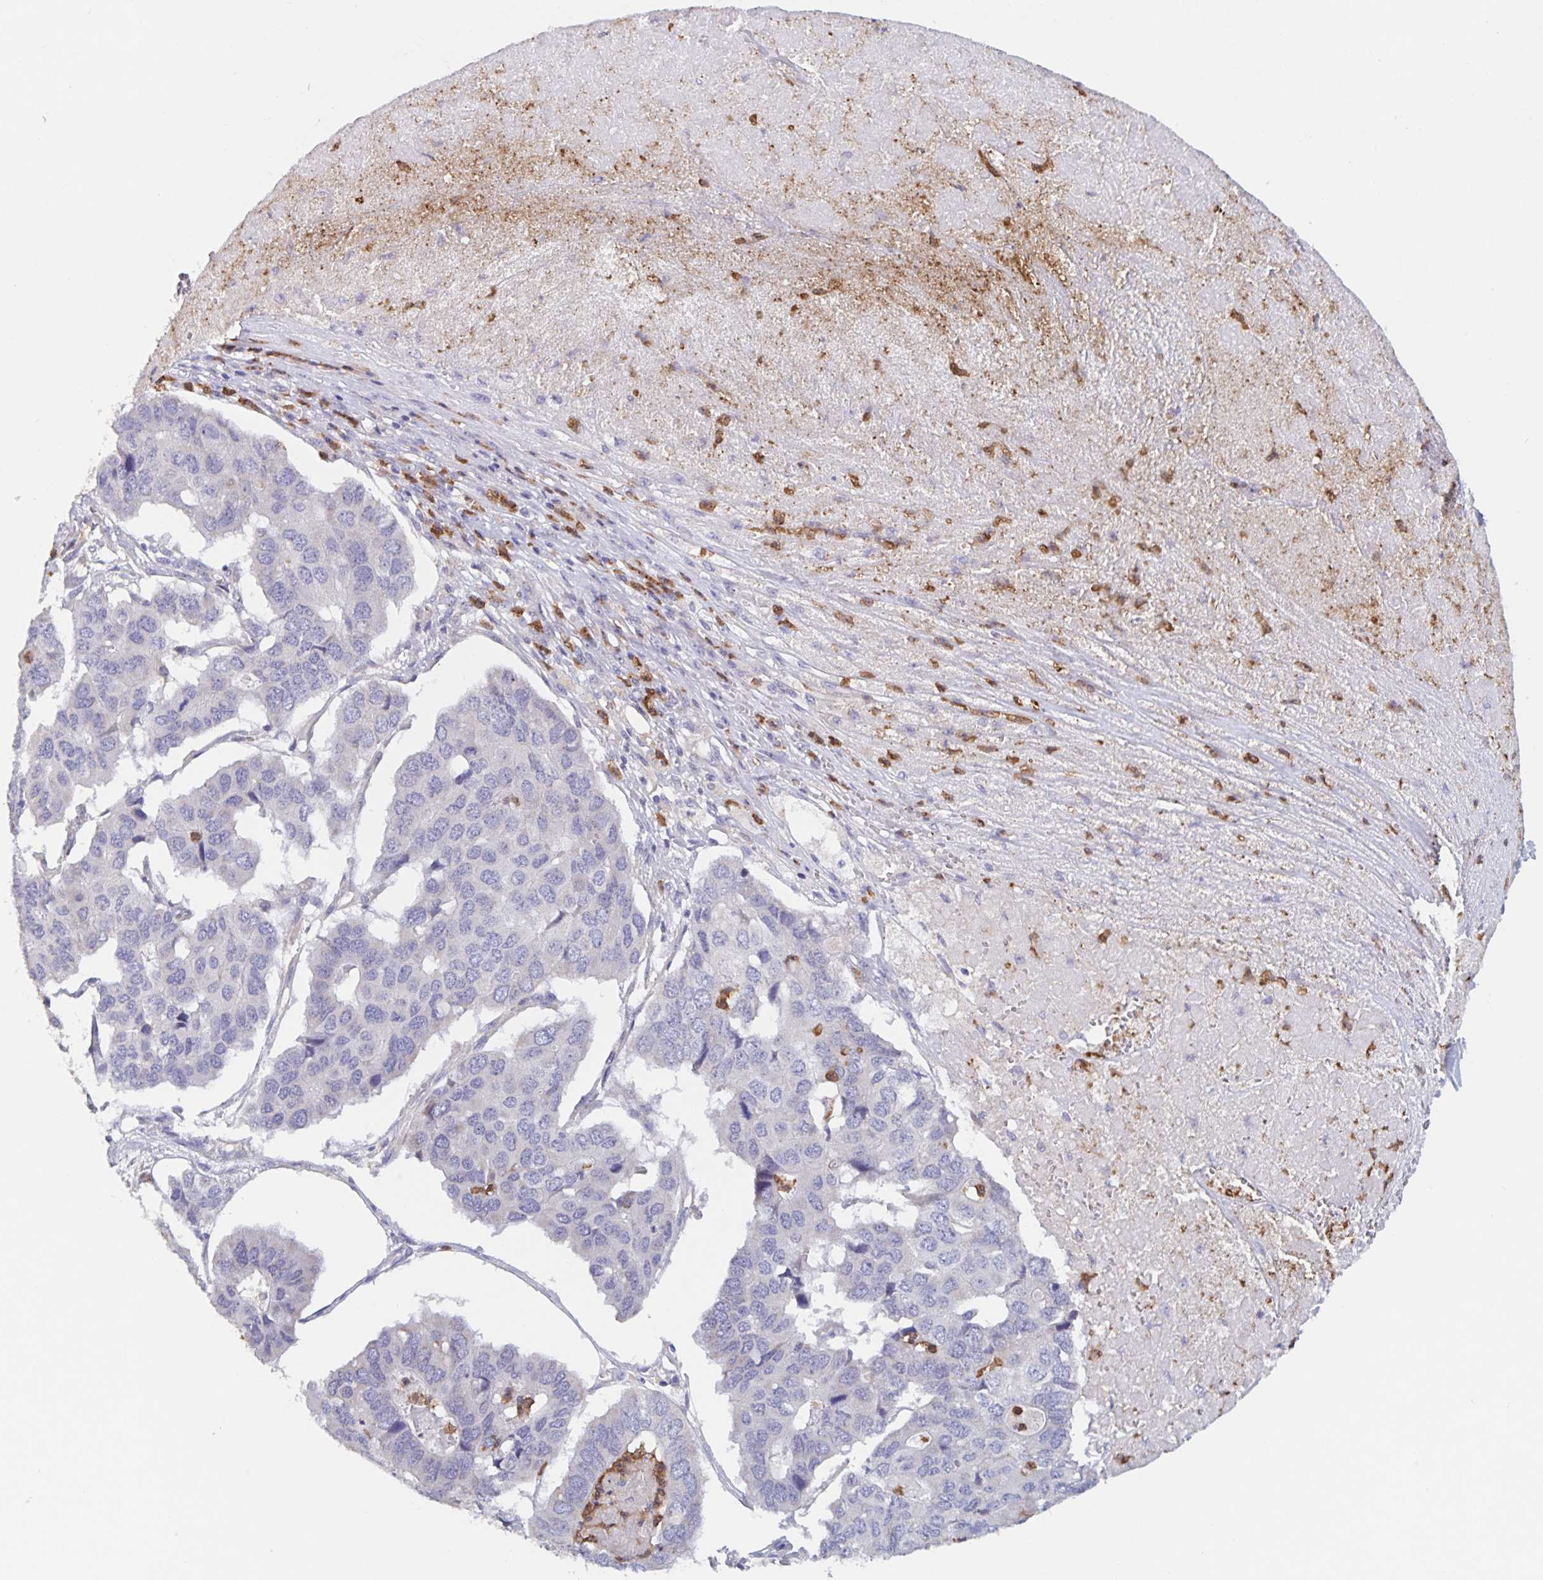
{"staining": {"intensity": "negative", "quantity": "none", "location": "none"}, "tissue": "pancreatic cancer", "cell_type": "Tumor cells", "image_type": "cancer", "snomed": [{"axis": "morphology", "description": "Adenocarcinoma, NOS"}, {"axis": "topography", "description": "Pancreas"}], "caption": "Protein analysis of pancreatic cancer (adenocarcinoma) reveals no significant positivity in tumor cells. (DAB (3,3'-diaminobenzidine) IHC, high magnification).", "gene": "CDC42BPG", "patient": {"sex": "male", "age": 50}}